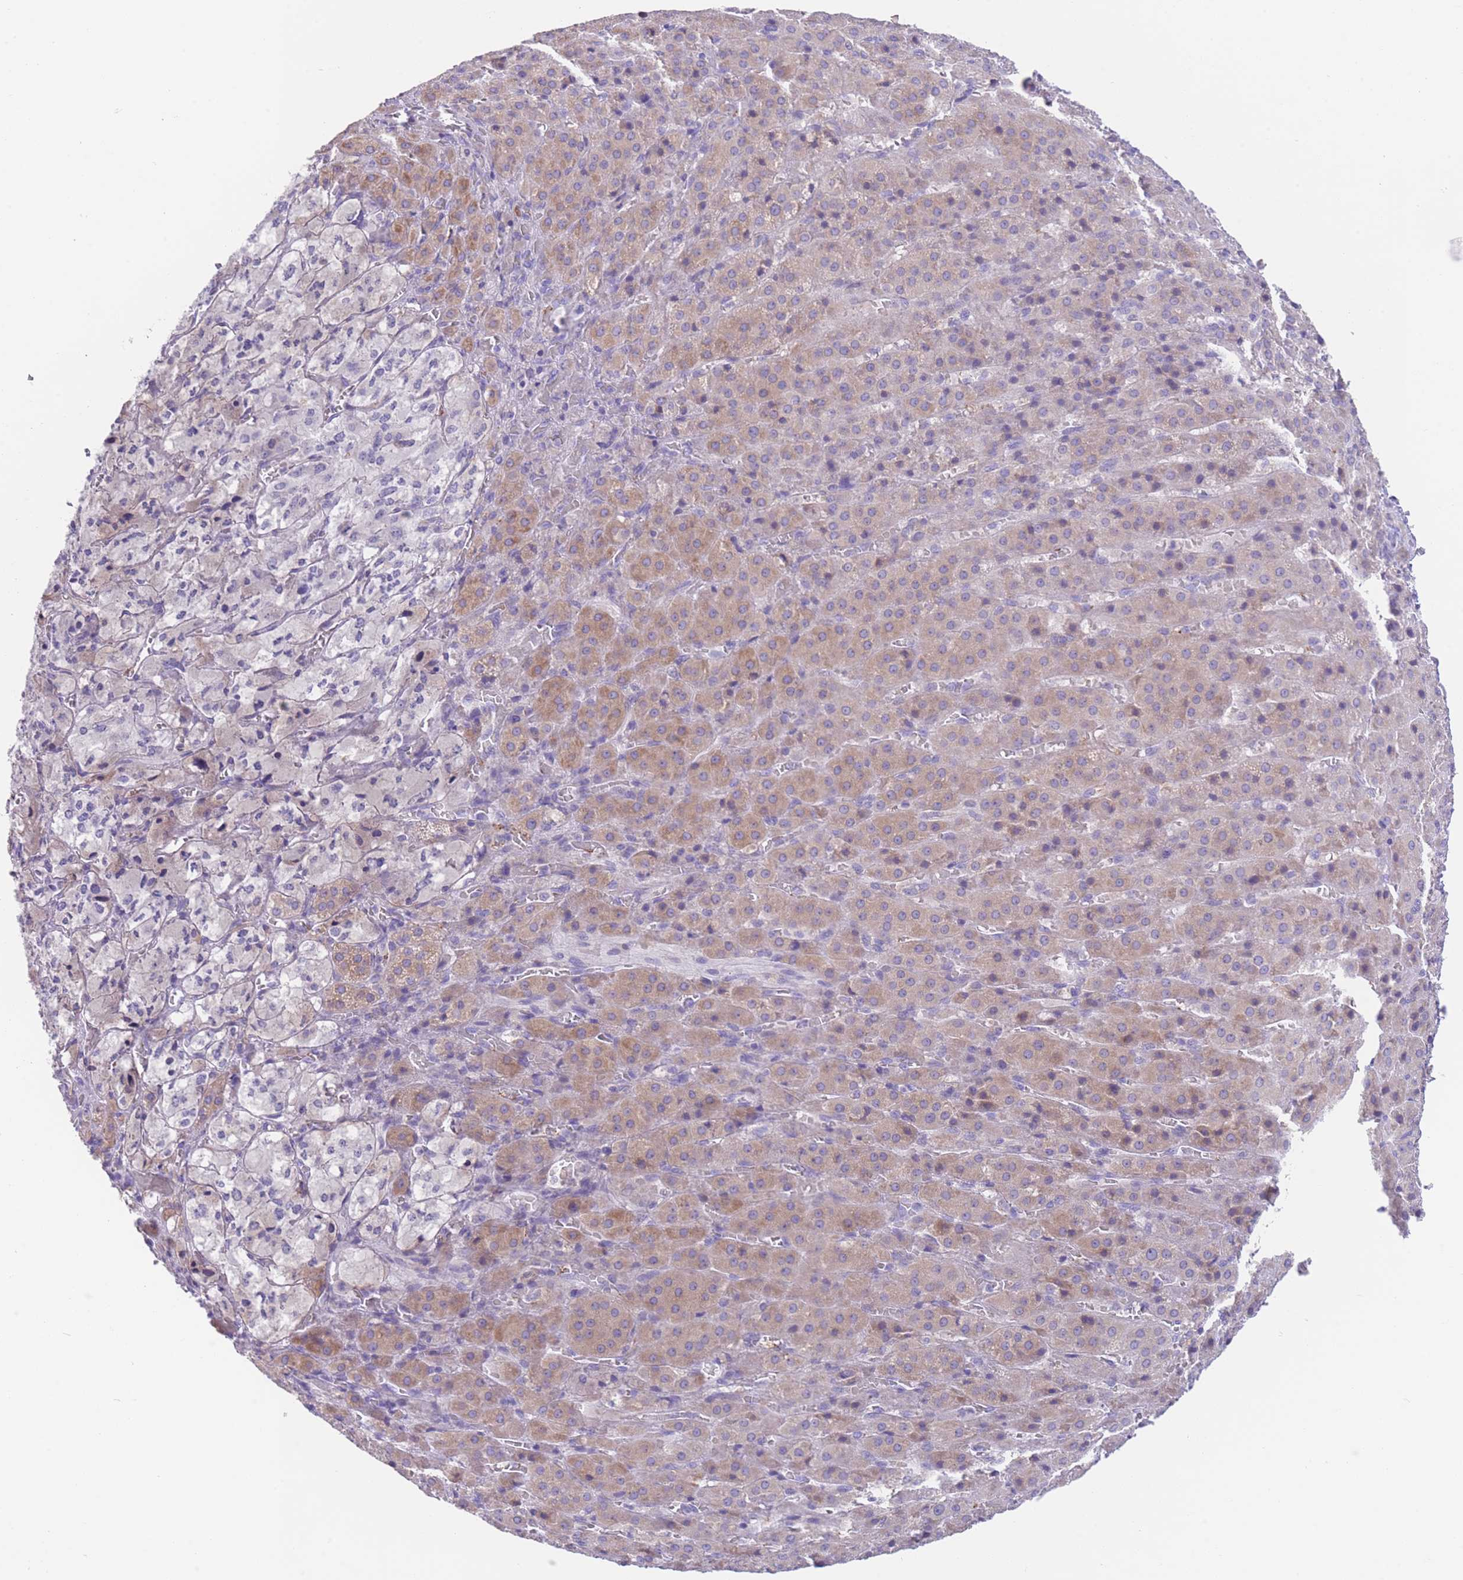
{"staining": {"intensity": "weak", "quantity": "25%-75%", "location": "cytoplasmic/membranous"}, "tissue": "adrenal gland", "cell_type": "Glandular cells", "image_type": "normal", "snomed": [{"axis": "morphology", "description": "Normal tissue, NOS"}, {"axis": "topography", "description": "Adrenal gland"}], "caption": "Brown immunohistochemical staining in unremarkable human adrenal gland exhibits weak cytoplasmic/membranous staining in about 25%-75% of glandular cells.", "gene": "ENSG00000289258", "patient": {"sex": "female", "age": 41}}